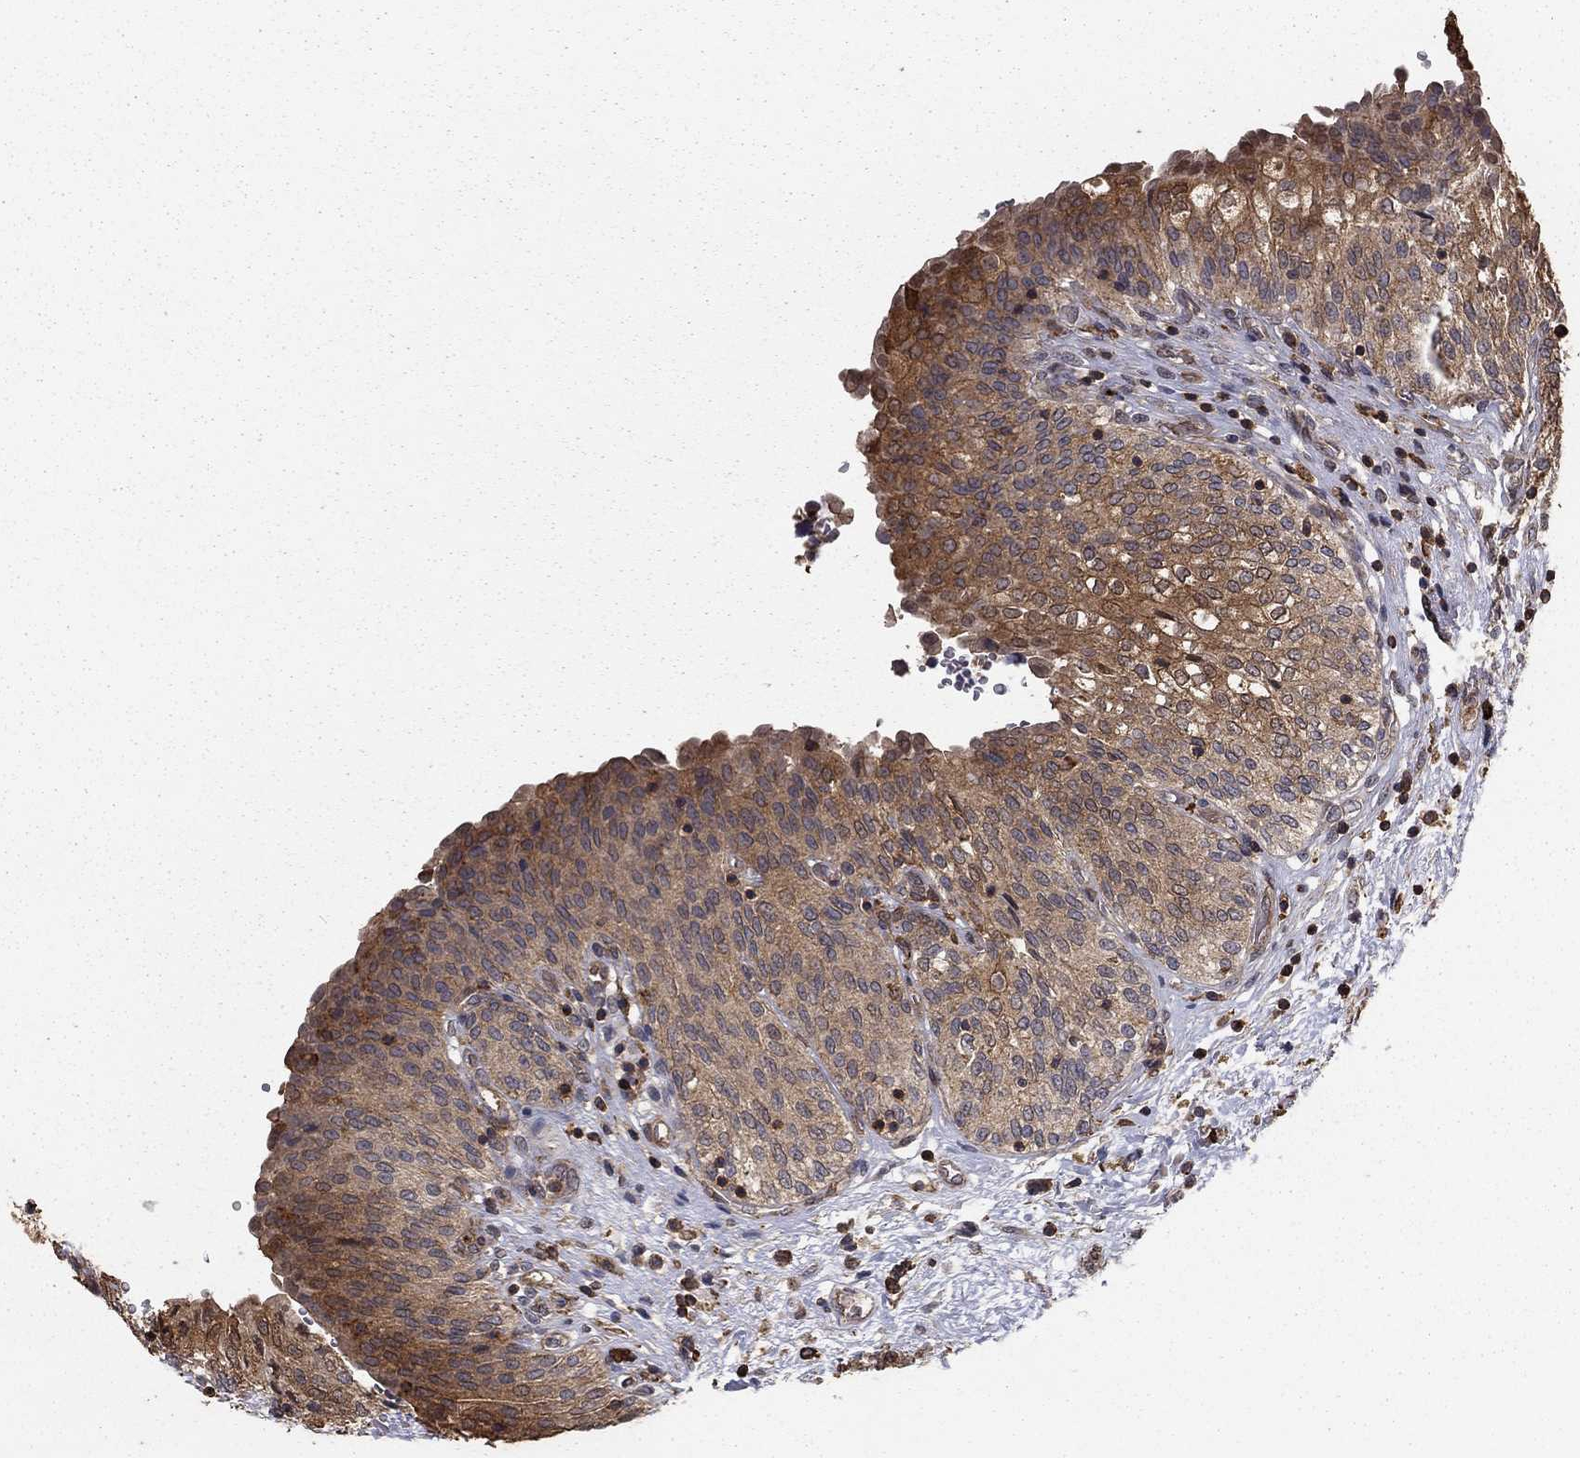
{"staining": {"intensity": "moderate", "quantity": "25%-75%", "location": "cytoplasmic/membranous"}, "tissue": "urinary bladder", "cell_type": "Urothelial cells", "image_type": "normal", "snomed": [{"axis": "morphology", "description": "Normal tissue, NOS"}, {"axis": "morphology", "description": "Neoplasm, malignant, NOS"}, {"axis": "topography", "description": "Urinary bladder"}], "caption": "DAB (3,3'-diaminobenzidine) immunohistochemical staining of unremarkable urinary bladder displays moderate cytoplasmic/membranous protein positivity in about 25%-75% of urothelial cells.", "gene": "HABP4", "patient": {"sex": "male", "age": 68}}